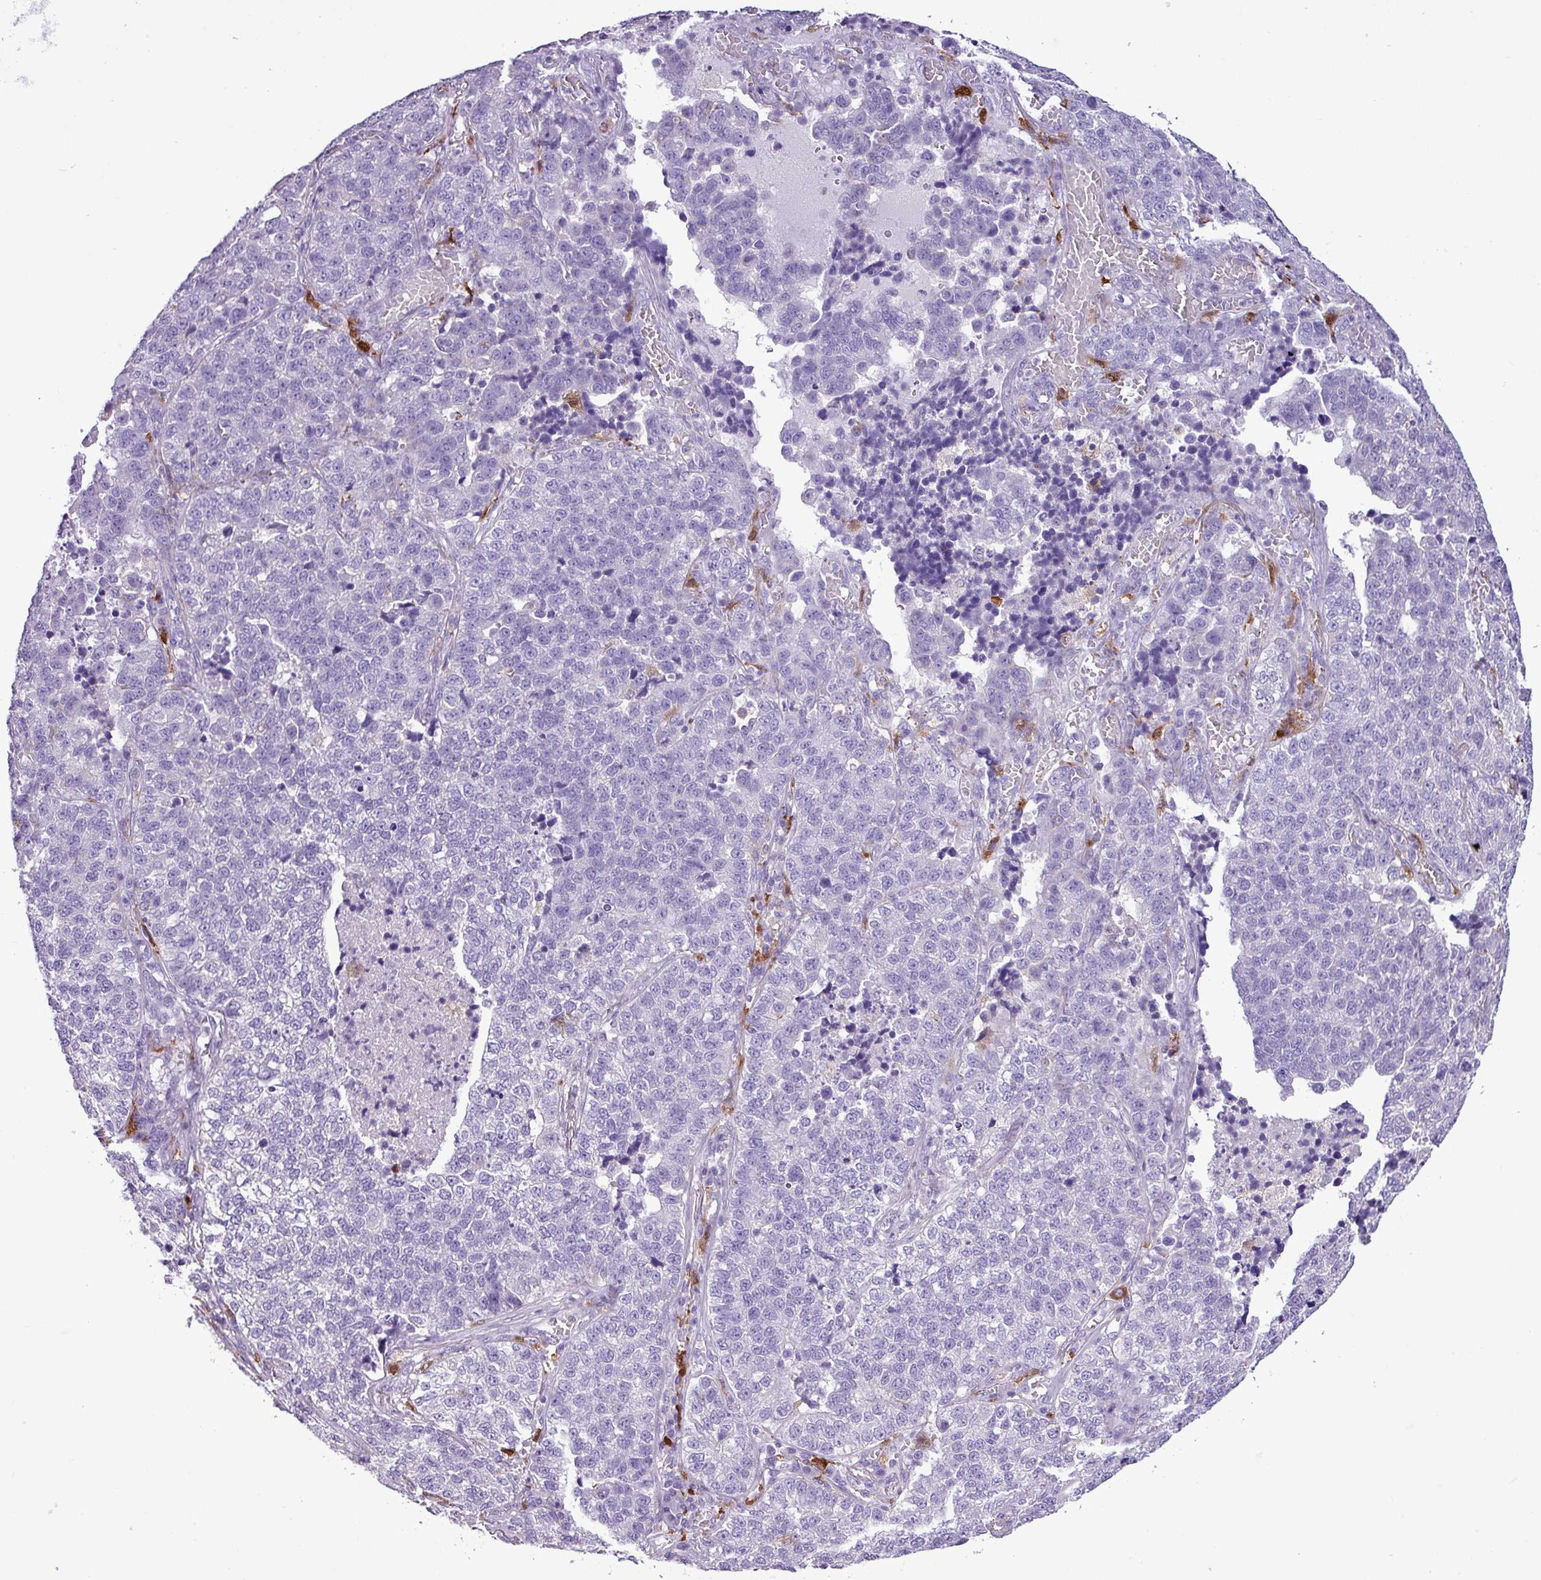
{"staining": {"intensity": "negative", "quantity": "none", "location": "none"}, "tissue": "lung cancer", "cell_type": "Tumor cells", "image_type": "cancer", "snomed": [{"axis": "morphology", "description": "Adenocarcinoma, NOS"}, {"axis": "topography", "description": "Lung"}], "caption": "DAB (3,3'-diaminobenzidine) immunohistochemical staining of human adenocarcinoma (lung) exhibits no significant expression in tumor cells.", "gene": "TMEM200C", "patient": {"sex": "male", "age": 49}}